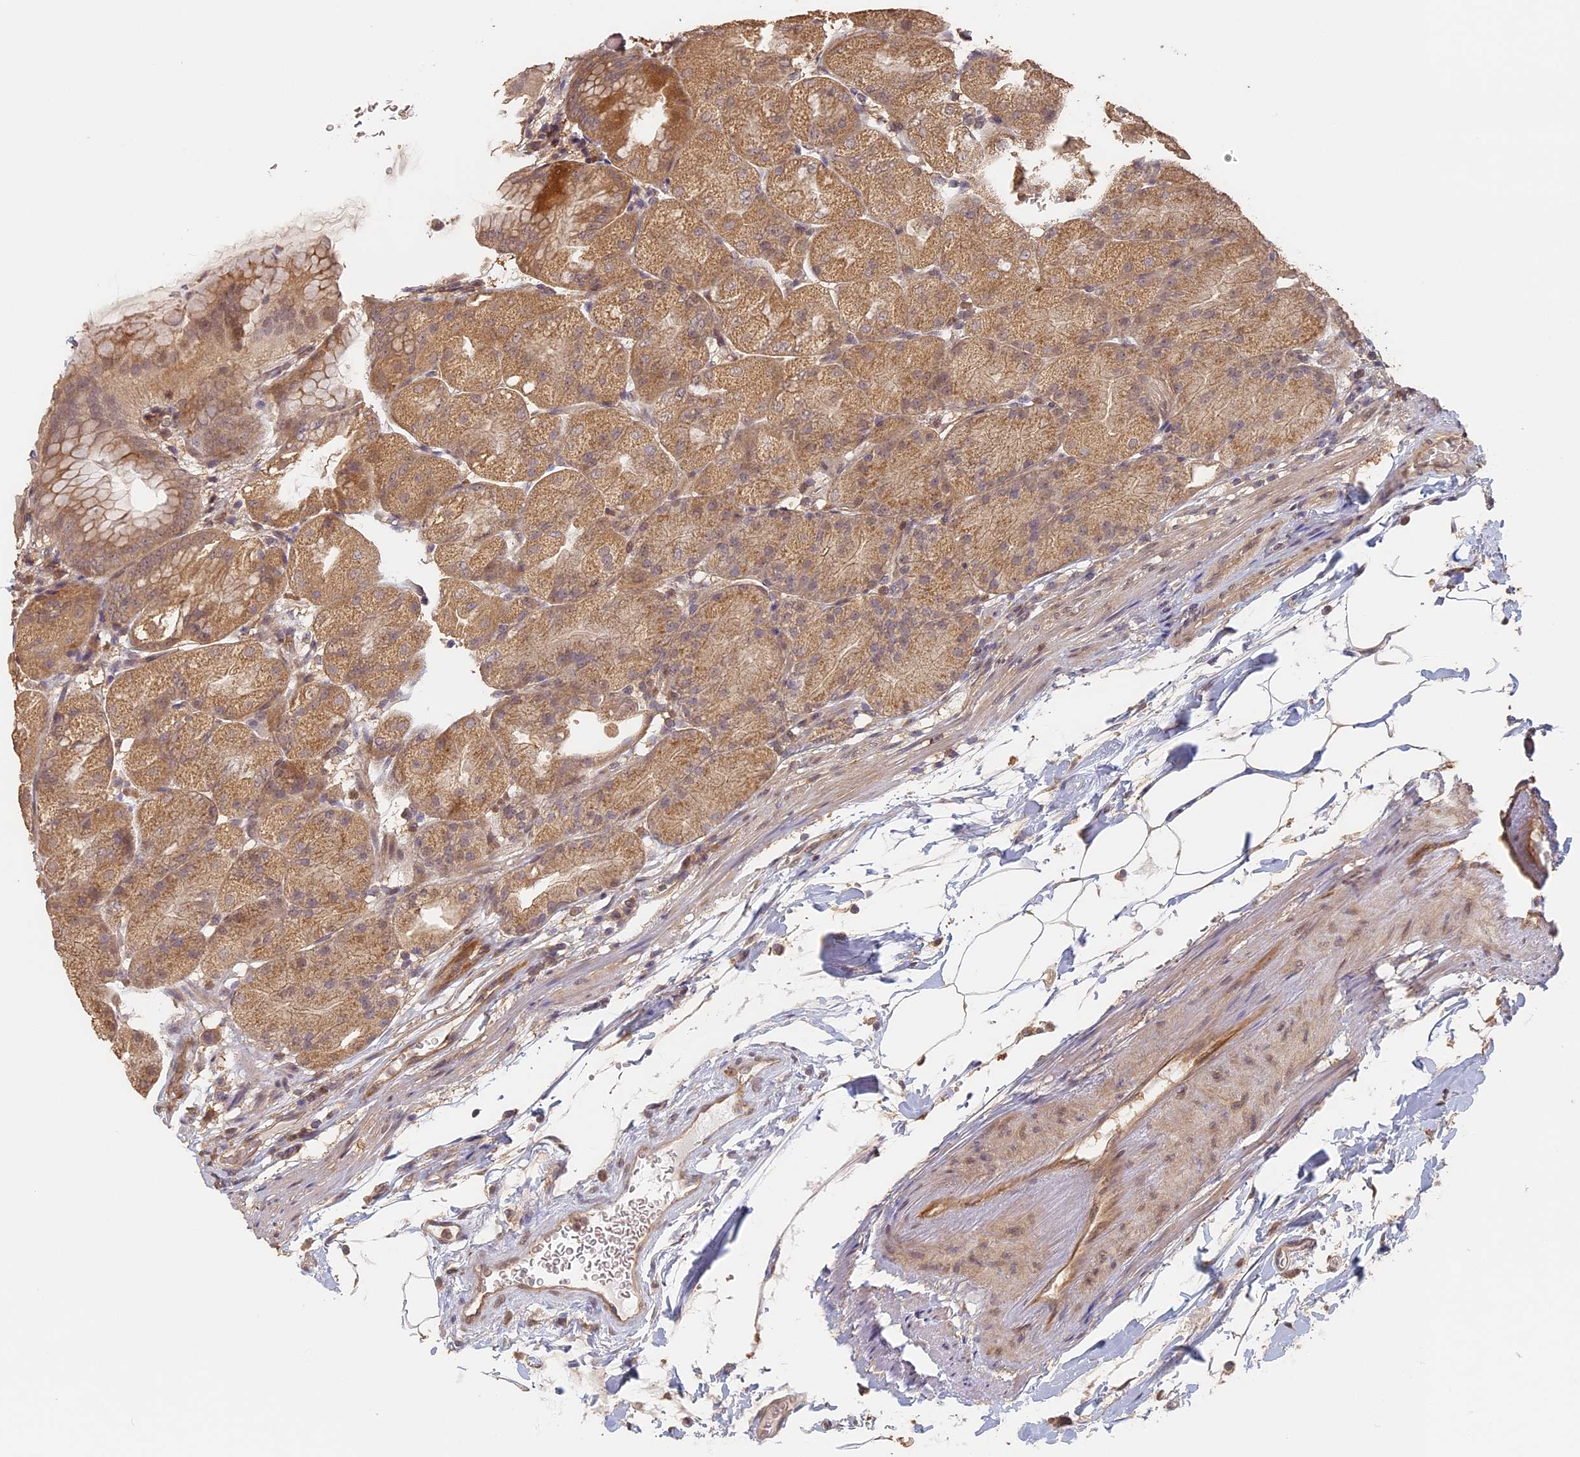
{"staining": {"intensity": "moderate", "quantity": ">75%", "location": "cytoplasmic/membranous"}, "tissue": "stomach", "cell_type": "Glandular cells", "image_type": "normal", "snomed": [{"axis": "morphology", "description": "Normal tissue, NOS"}, {"axis": "topography", "description": "Stomach, upper"}, {"axis": "topography", "description": "Stomach, lower"}], "caption": "Stomach stained with IHC demonstrates moderate cytoplasmic/membranous positivity in about >75% of glandular cells.", "gene": "STX16", "patient": {"sex": "male", "age": 62}}